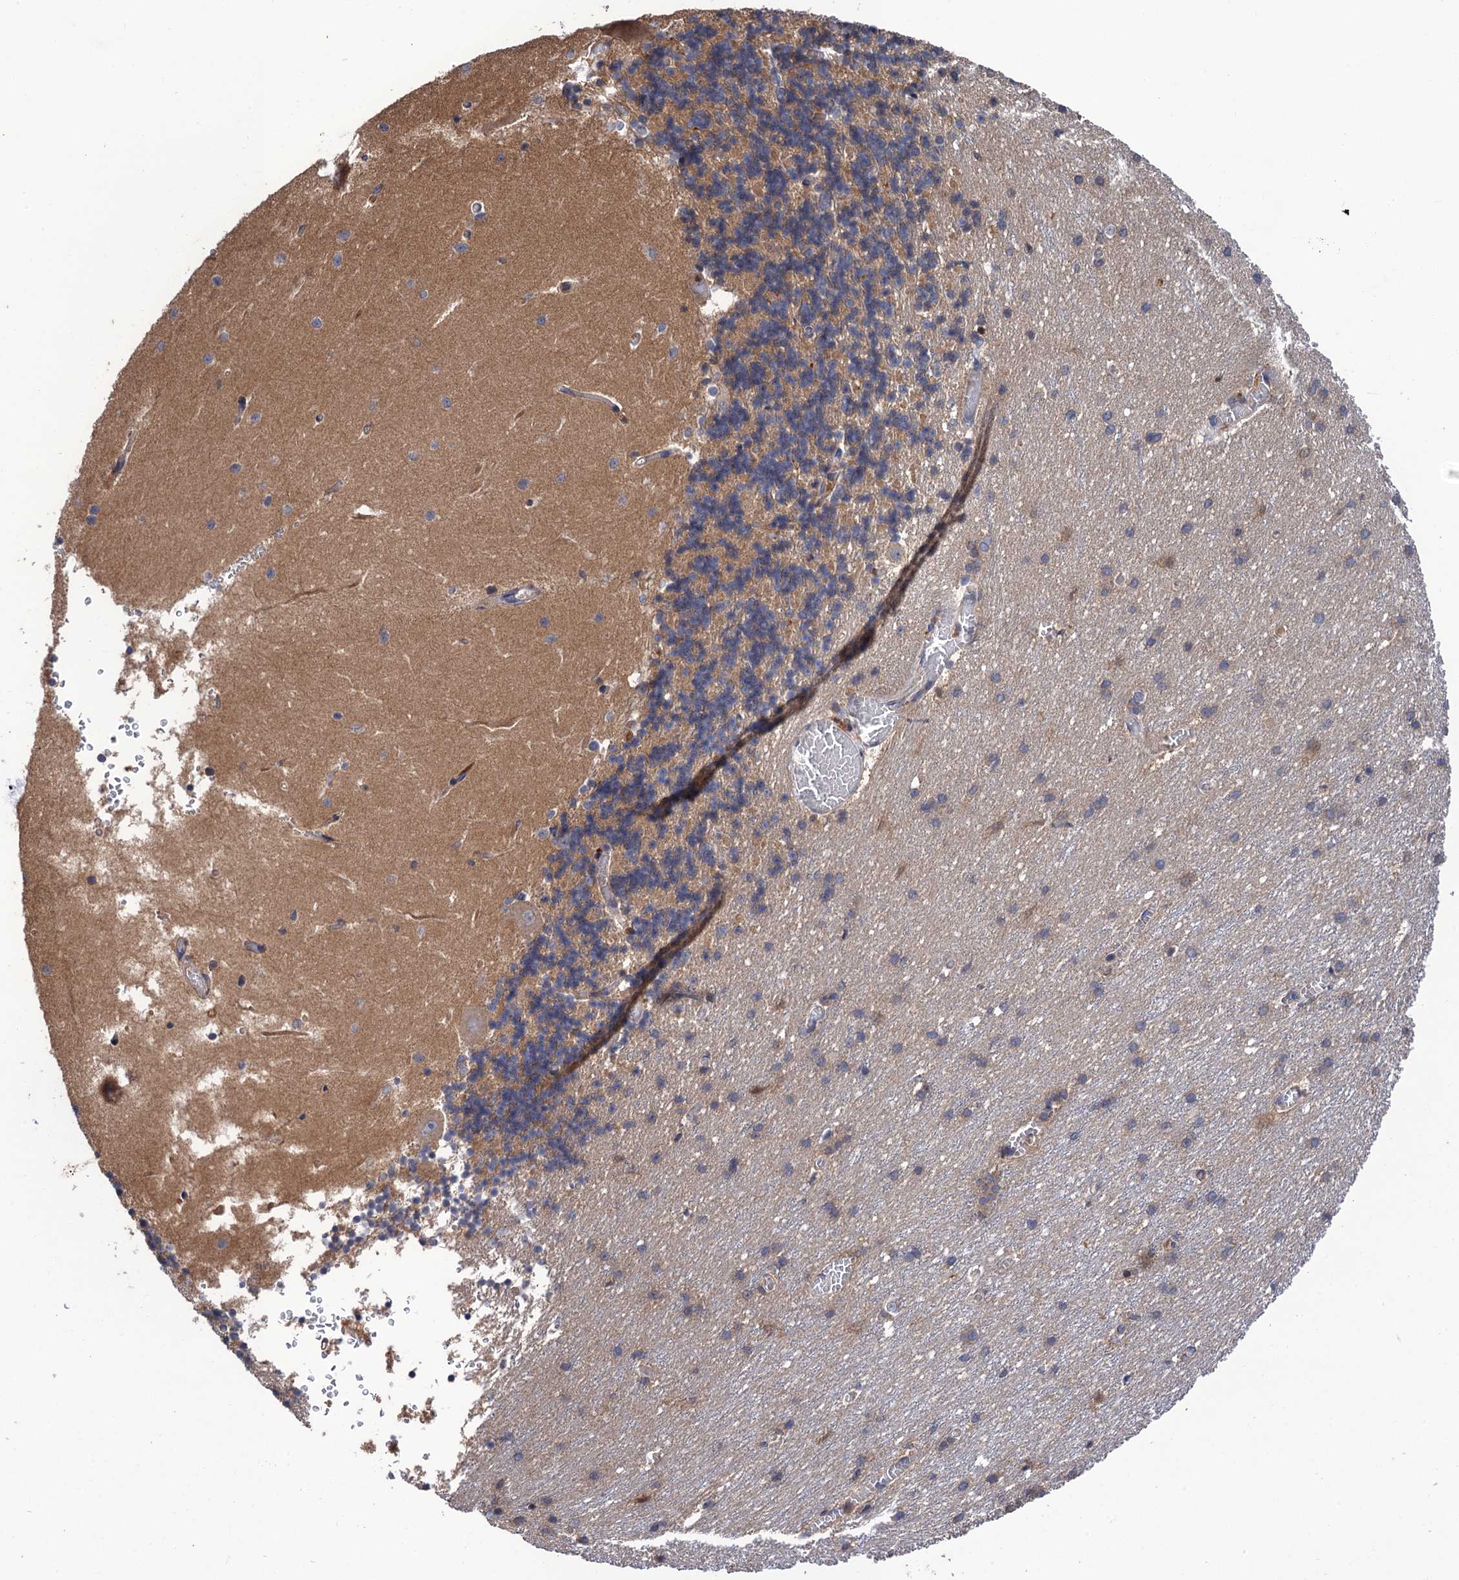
{"staining": {"intensity": "moderate", "quantity": "25%-75%", "location": "cytoplasmic/membranous"}, "tissue": "cerebellum", "cell_type": "Cells in granular layer", "image_type": "normal", "snomed": [{"axis": "morphology", "description": "Normal tissue, NOS"}, {"axis": "topography", "description": "Cerebellum"}], "caption": "A brown stain shows moderate cytoplasmic/membranous expression of a protein in cells in granular layer of normal human cerebellum.", "gene": "DGKA", "patient": {"sex": "male", "age": 37}}